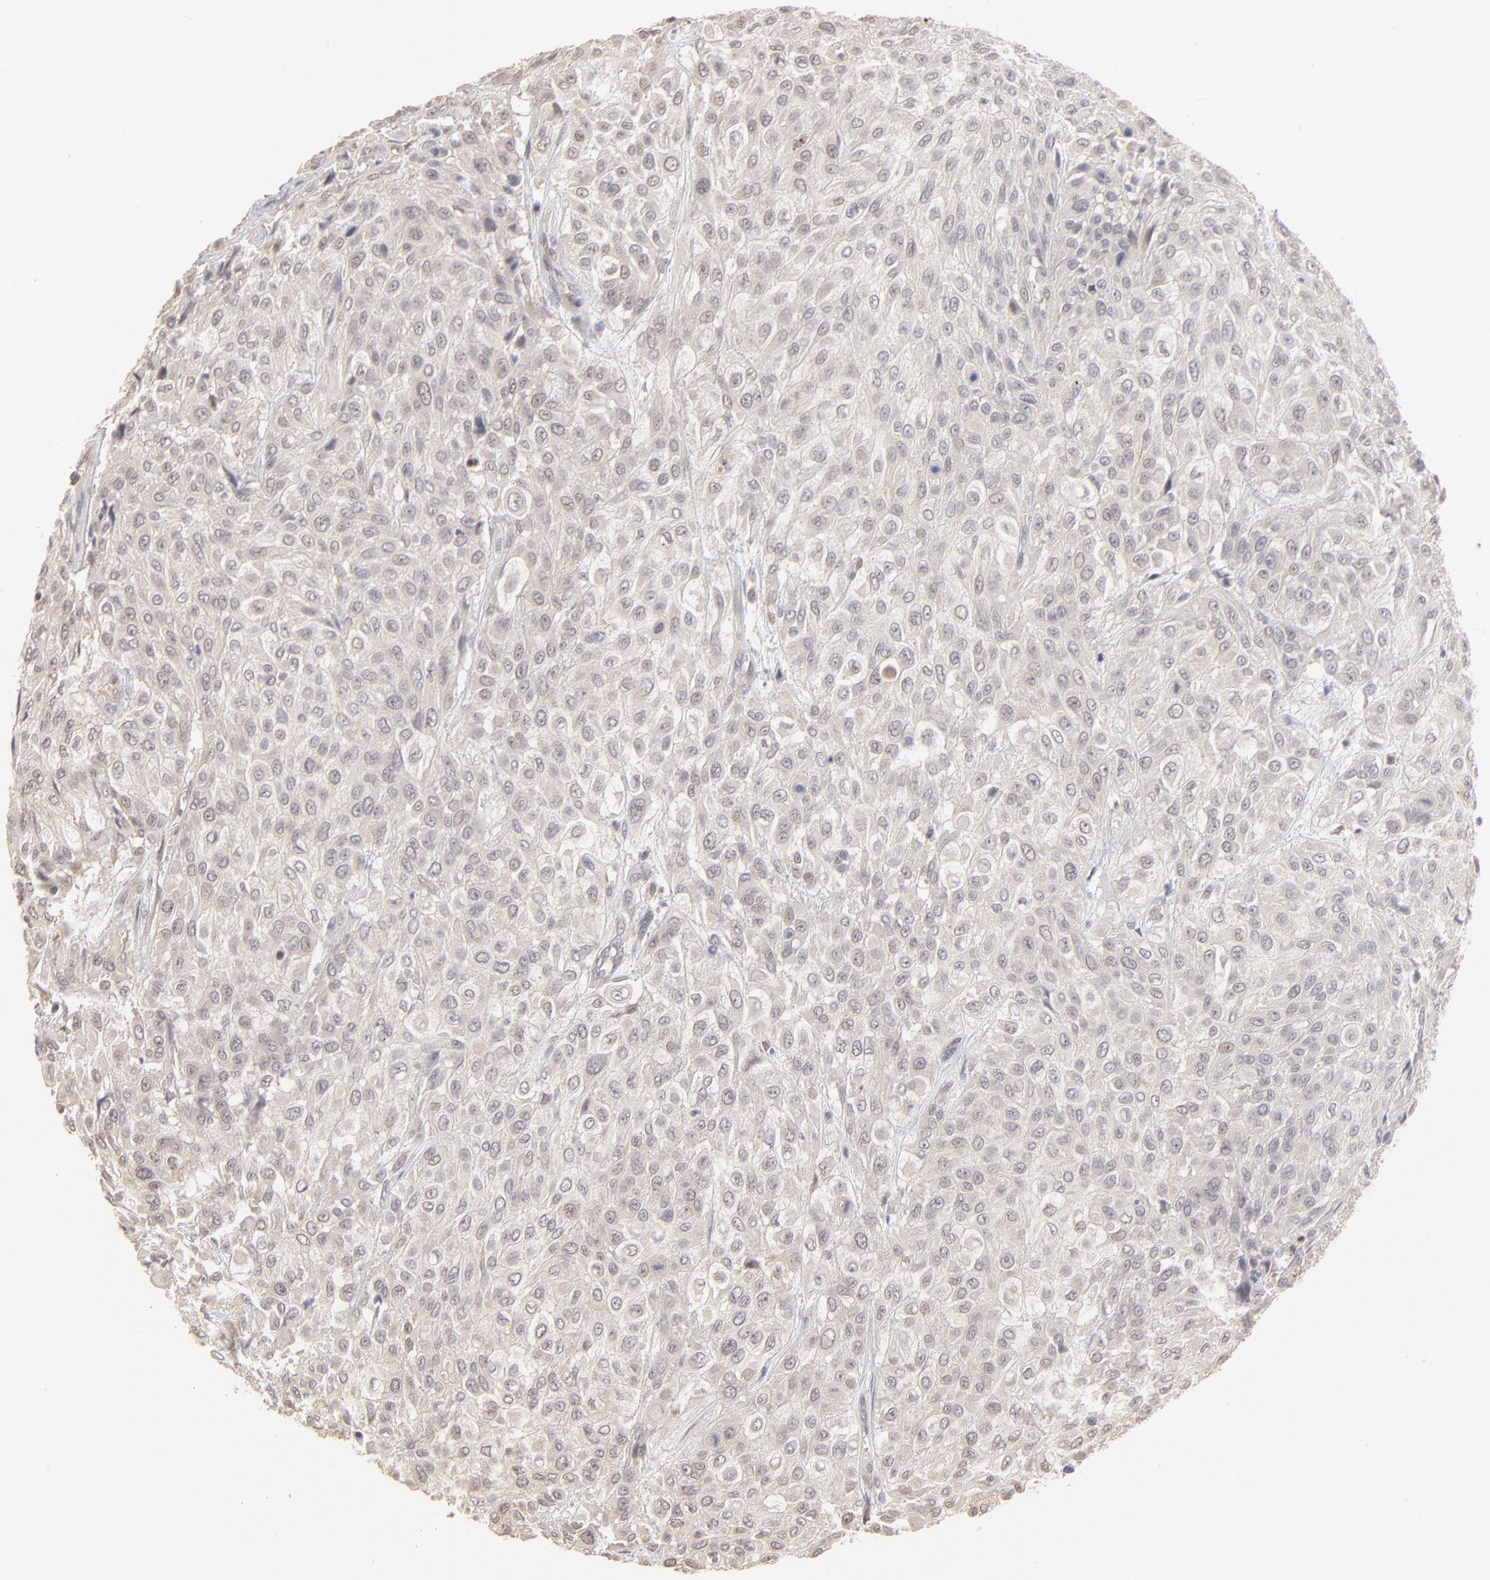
{"staining": {"intensity": "negative", "quantity": "none", "location": "none"}, "tissue": "urothelial cancer", "cell_type": "Tumor cells", "image_type": "cancer", "snomed": [{"axis": "morphology", "description": "Urothelial carcinoma, High grade"}, {"axis": "topography", "description": "Urinary bladder"}], "caption": "High power microscopy image of an IHC micrograph of high-grade urothelial carcinoma, revealing no significant expression in tumor cells.", "gene": "MSL2", "patient": {"sex": "male", "age": 57}}